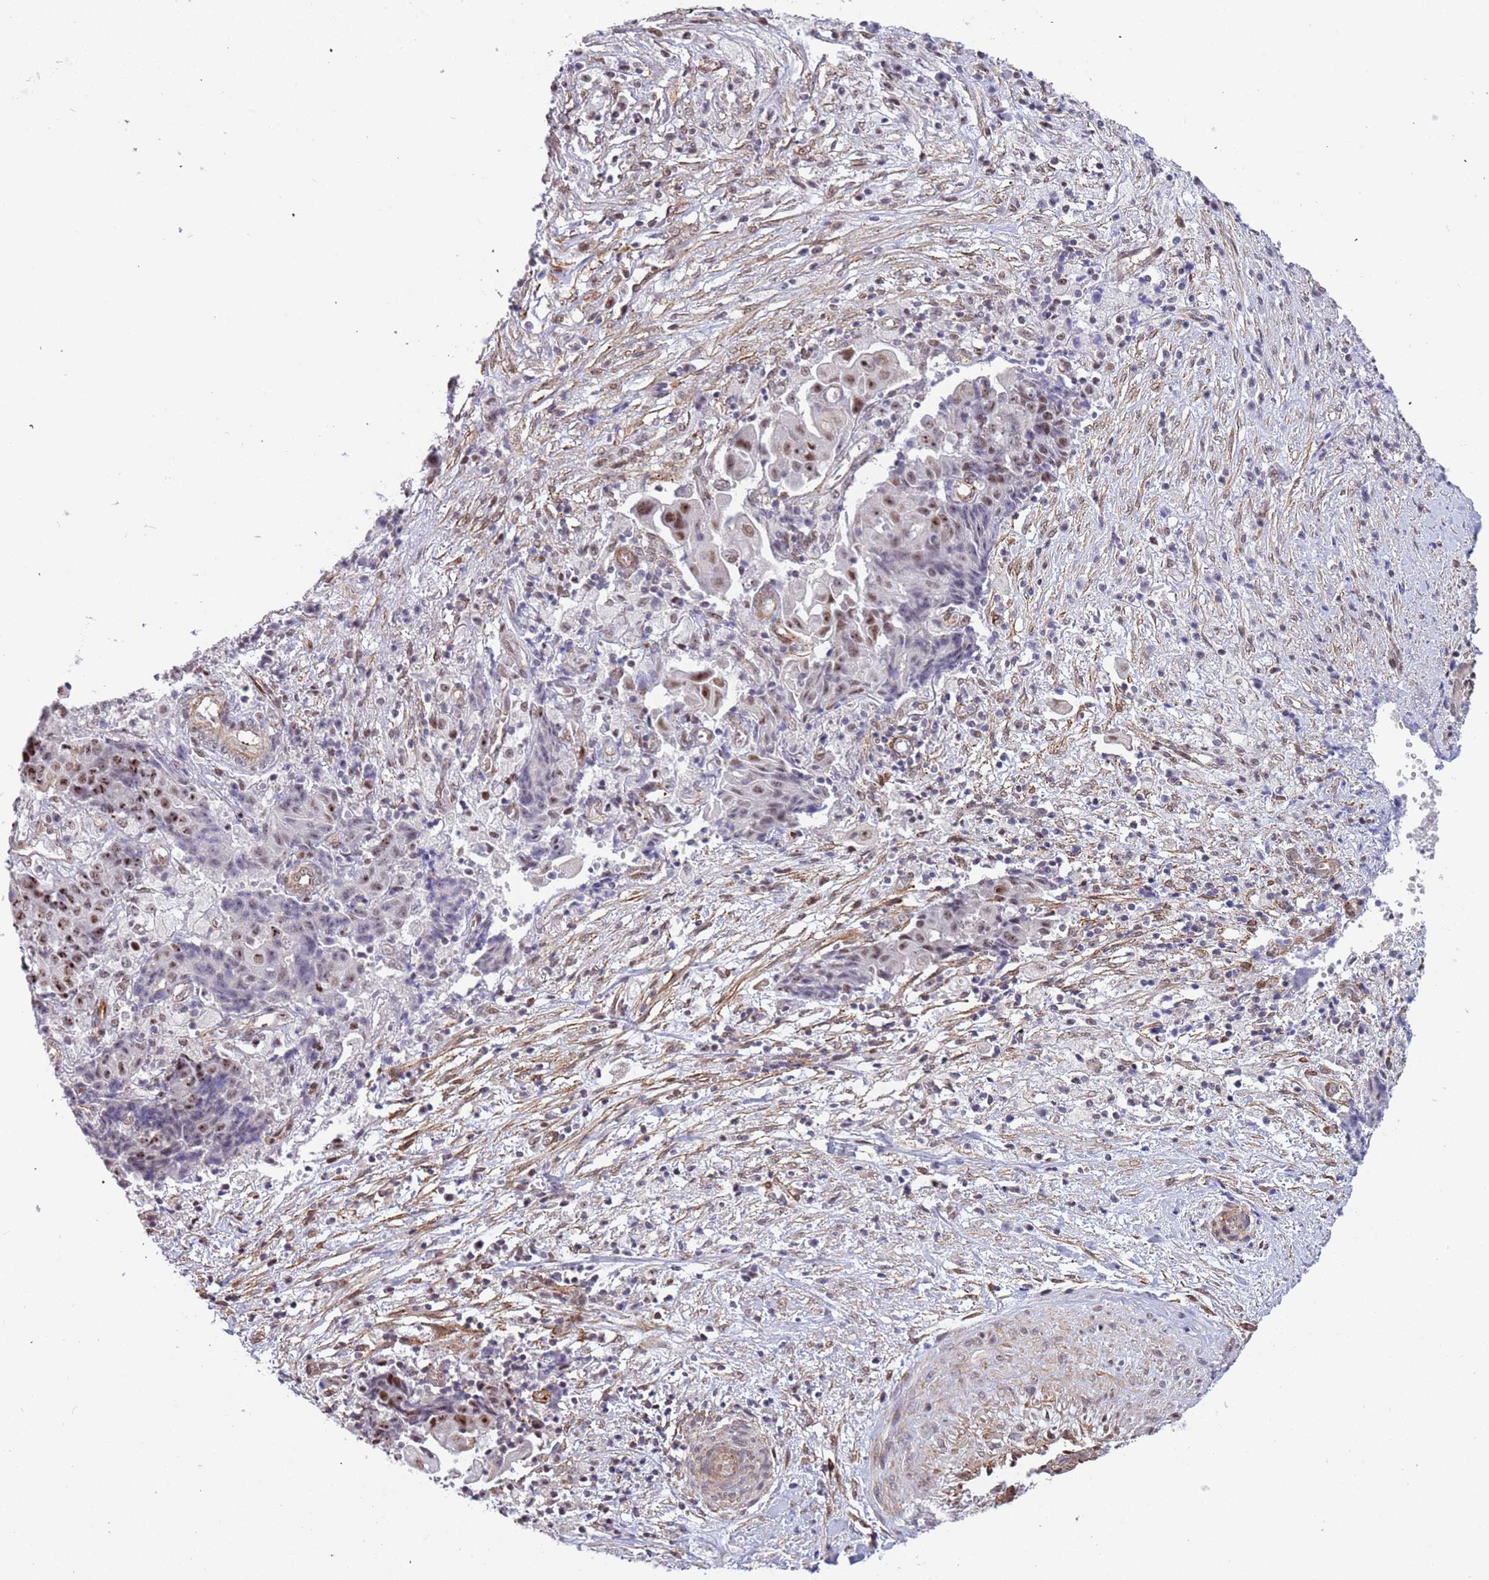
{"staining": {"intensity": "moderate", "quantity": "25%-75%", "location": "nuclear"}, "tissue": "ovarian cancer", "cell_type": "Tumor cells", "image_type": "cancer", "snomed": [{"axis": "morphology", "description": "Carcinoma, endometroid"}, {"axis": "topography", "description": "Ovary"}], "caption": "Moderate nuclear protein staining is identified in about 25%-75% of tumor cells in endometroid carcinoma (ovarian).", "gene": "LRMDA", "patient": {"sex": "female", "age": 42}}